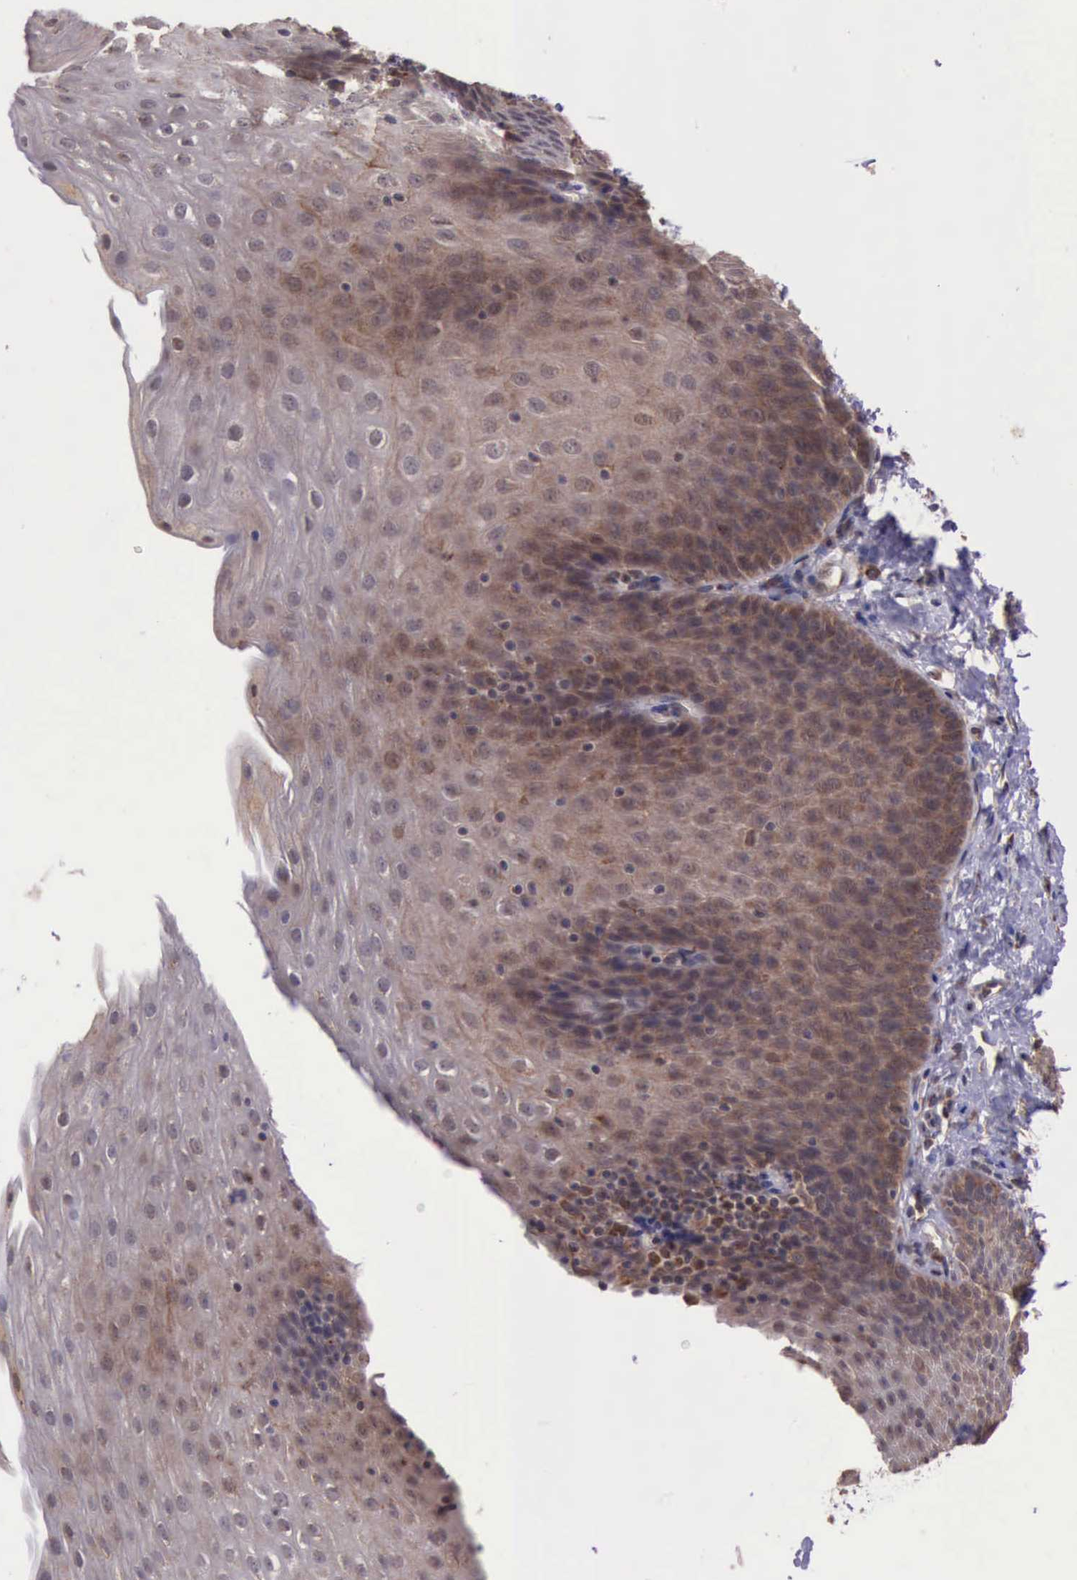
{"staining": {"intensity": "moderate", "quantity": "25%-75%", "location": "cytoplasmic/membranous"}, "tissue": "esophagus", "cell_type": "Squamous epithelial cells", "image_type": "normal", "snomed": [{"axis": "morphology", "description": "Normal tissue, NOS"}, {"axis": "topography", "description": "Esophagus"}], "caption": "This is a photomicrograph of IHC staining of benign esophagus, which shows moderate staining in the cytoplasmic/membranous of squamous epithelial cells.", "gene": "ARMCX3", "patient": {"sex": "female", "age": 61}}